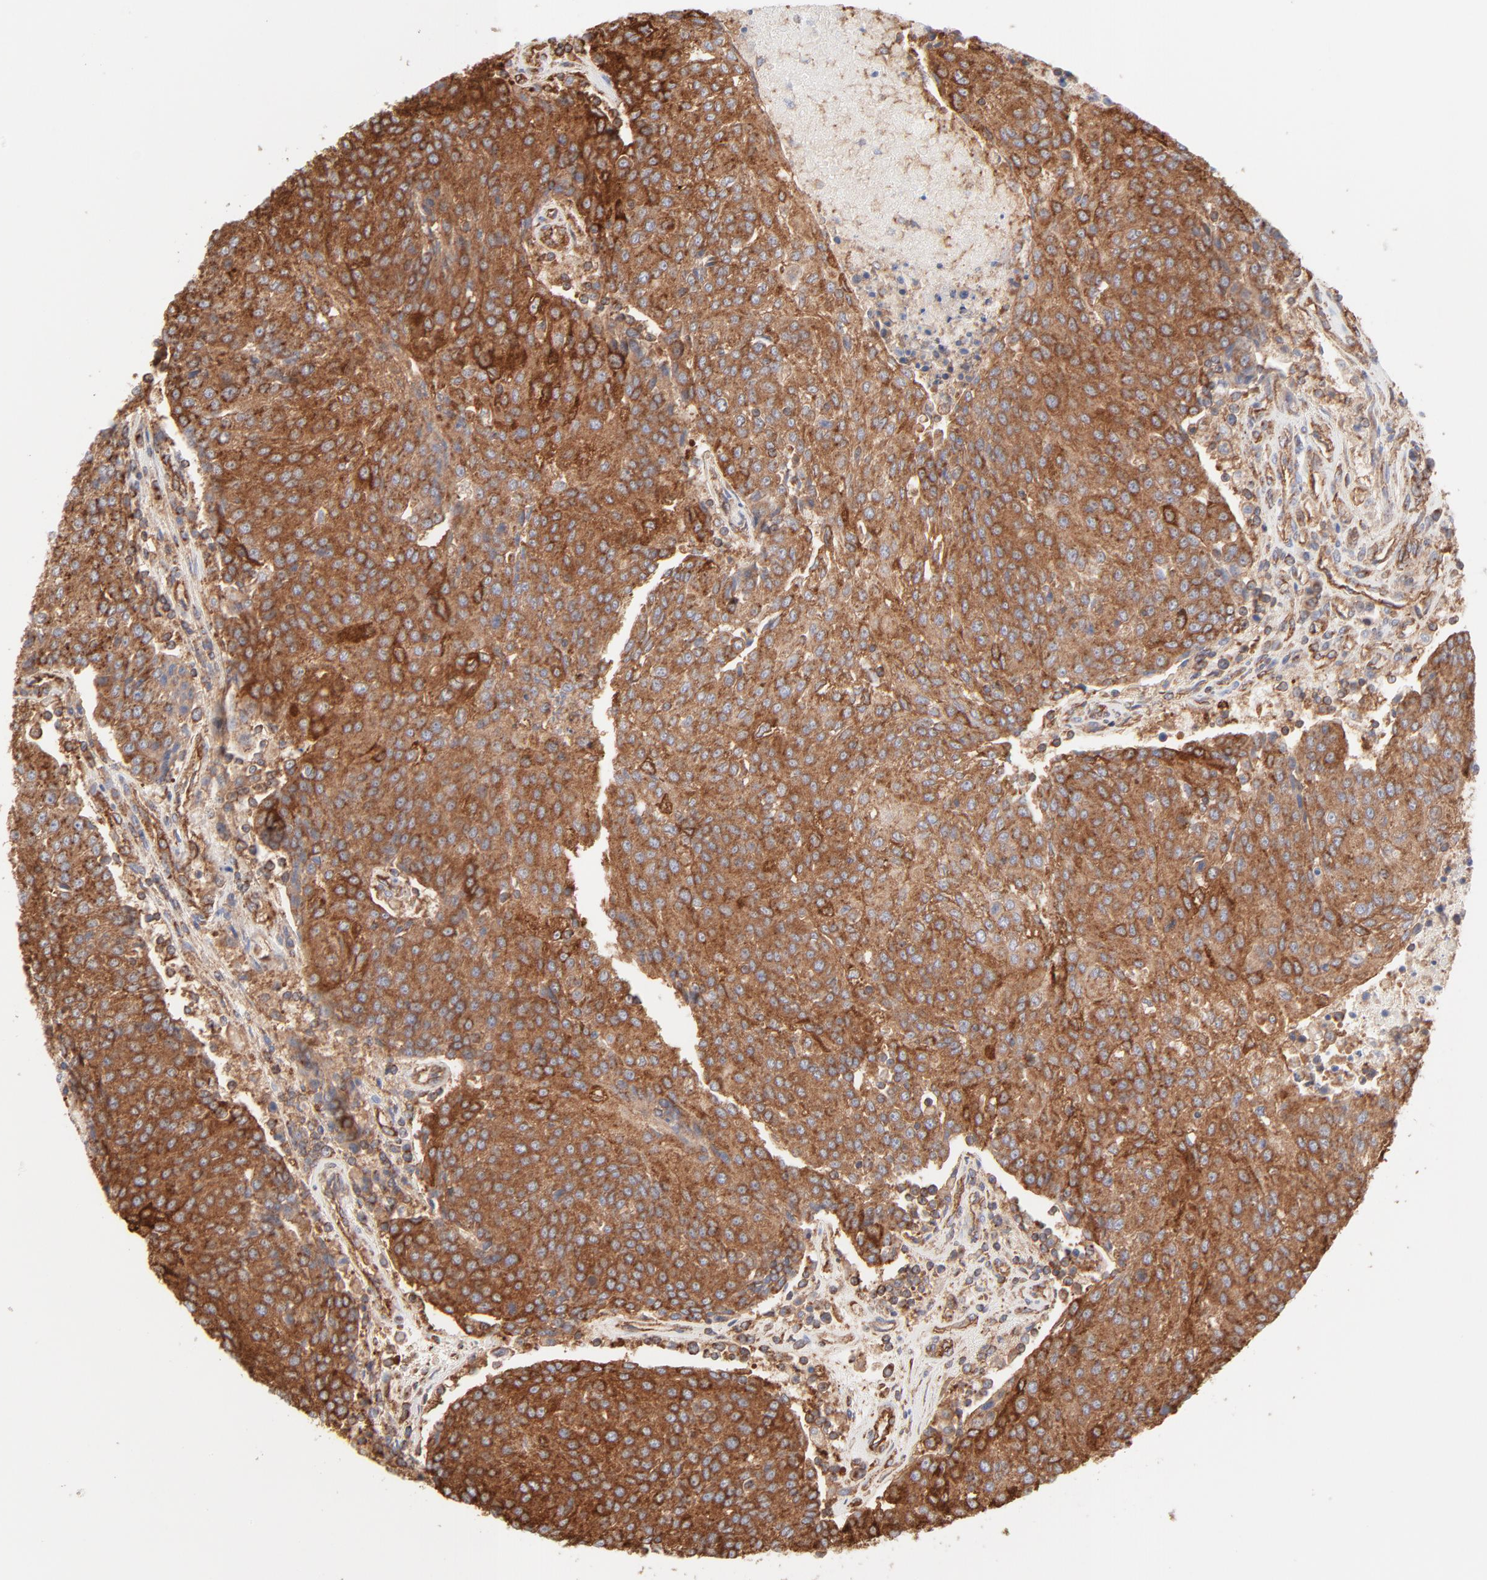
{"staining": {"intensity": "strong", "quantity": ">75%", "location": "cytoplasmic/membranous"}, "tissue": "urothelial cancer", "cell_type": "Tumor cells", "image_type": "cancer", "snomed": [{"axis": "morphology", "description": "Urothelial carcinoma, High grade"}, {"axis": "topography", "description": "Urinary bladder"}], "caption": "Immunohistochemical staining of urothelial cancer demonstrates high levels of strong cytoplasmic/membranous protein staining in about >75% of tumor cells. Nuclei are stained in blue.", "gene": "CLTB", "patient": {"sex": "female", "age": 85}}